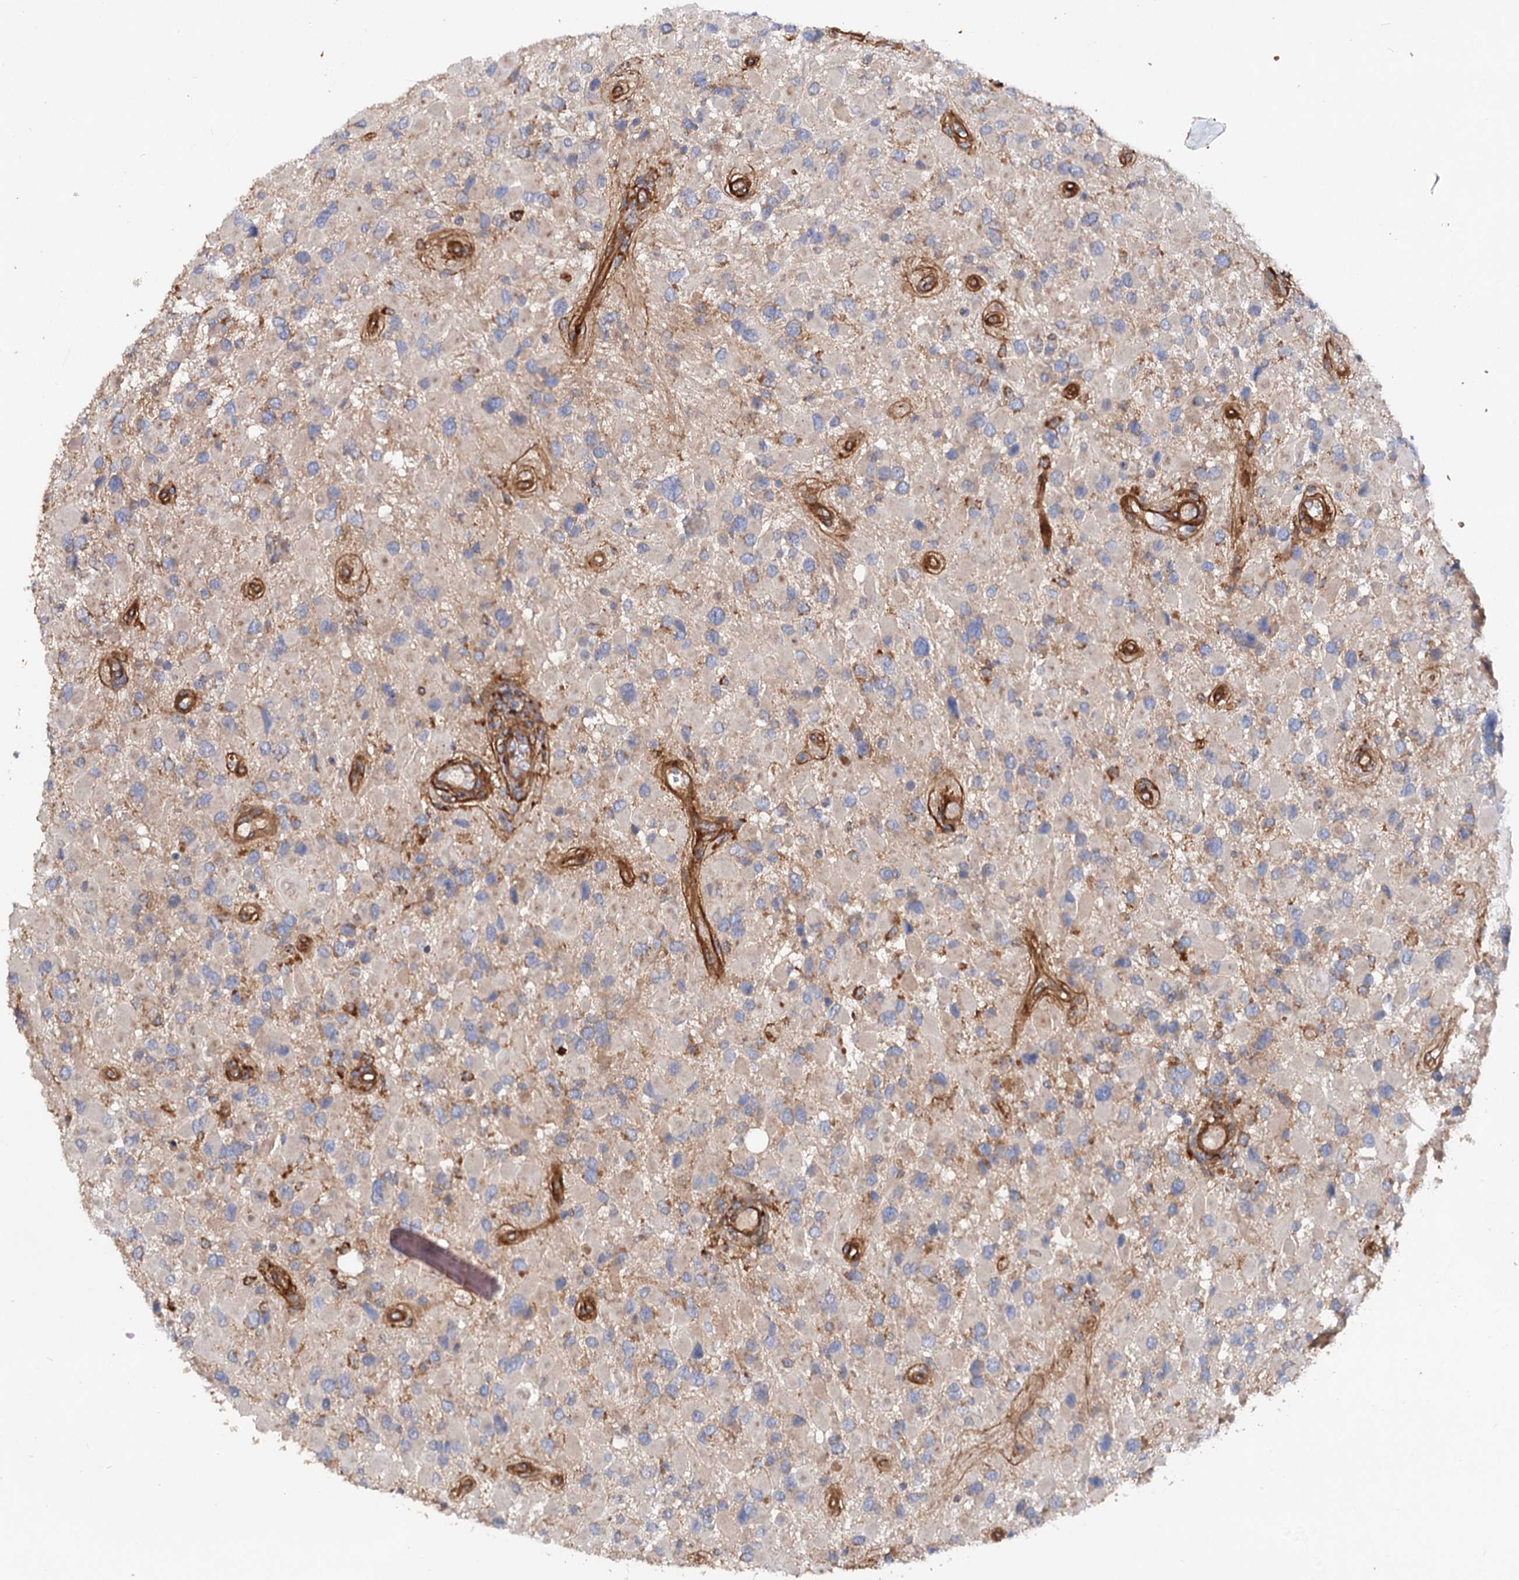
{"staining": {"intensity": "negative", "quantity": "none", "location": "none"}, "tissue": "glioma", "cell_type": "Tumor cells", "image_type": "cancer", "snomed": [{"axis": "morphology", "description": "Glioma, malignant, High grade"}, {"axis": "topography", "description": "Brain"}], "caption": "Glioma was stained to show a protein in brown. There is no significant positivity in tumor cells. (DAB (3,3'-diaminobenzidine) immunohistochemistry with hematoxylin counter stain).", "gene": "CSAD", "patient": {"sex": "male", "age": 53}}